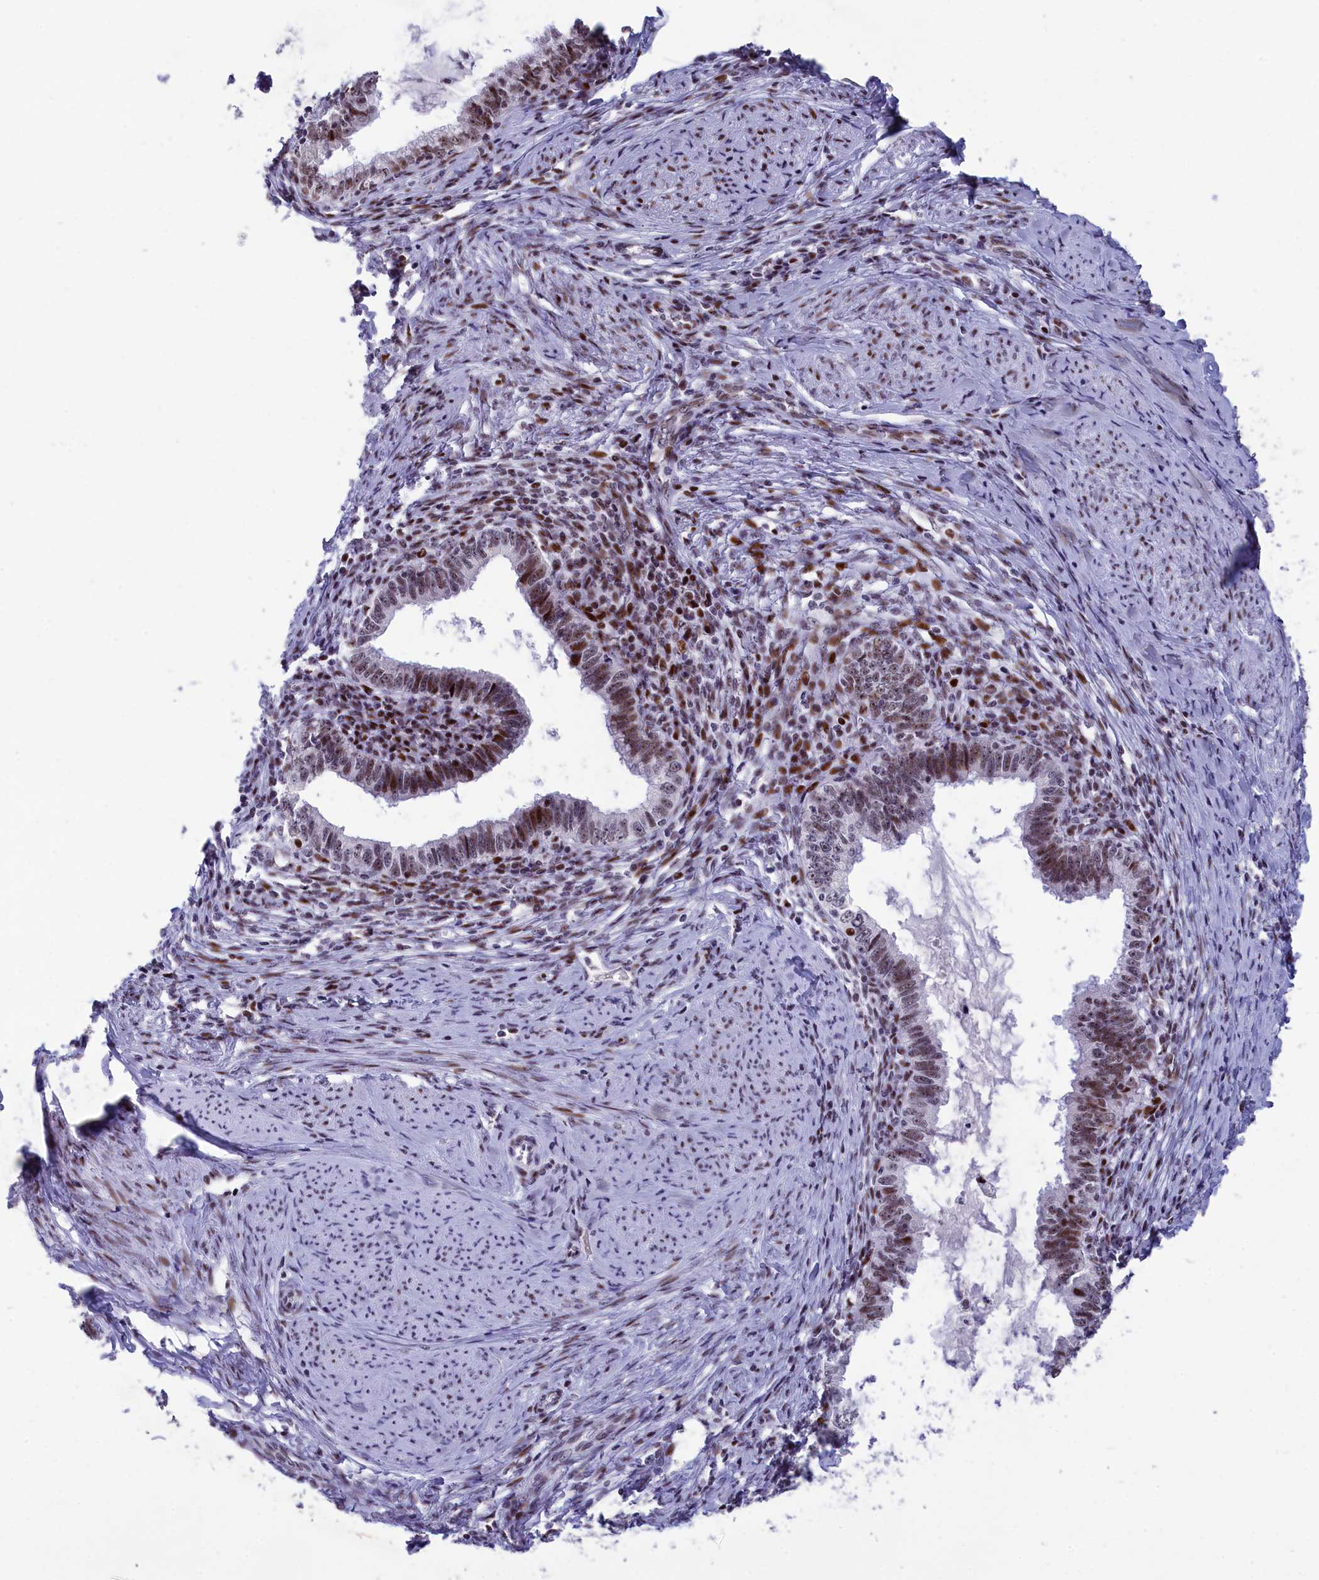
{"staining": {"intensity": "moderate", "quantity": ">75%", "location": "nuclear"}, "tissue": "cervical cancer", "cell_type": "Tumor cells", "image_type": "cancer", "snomed": [{"axis": "morphology", "description": "Adenocarcinoma, NOS"}, {"axis": "topography", "description": "Cervix"}], "caption": "Brown immunohistochemical staining in human cervical cancer (adenocarcinoma) exhibits moderate nuclear positivity in approximately >75% of tumor cells. Nuclei are stained in blue.", "gene": "NSA2", "patient": {"sex": "female", "age": 36}}